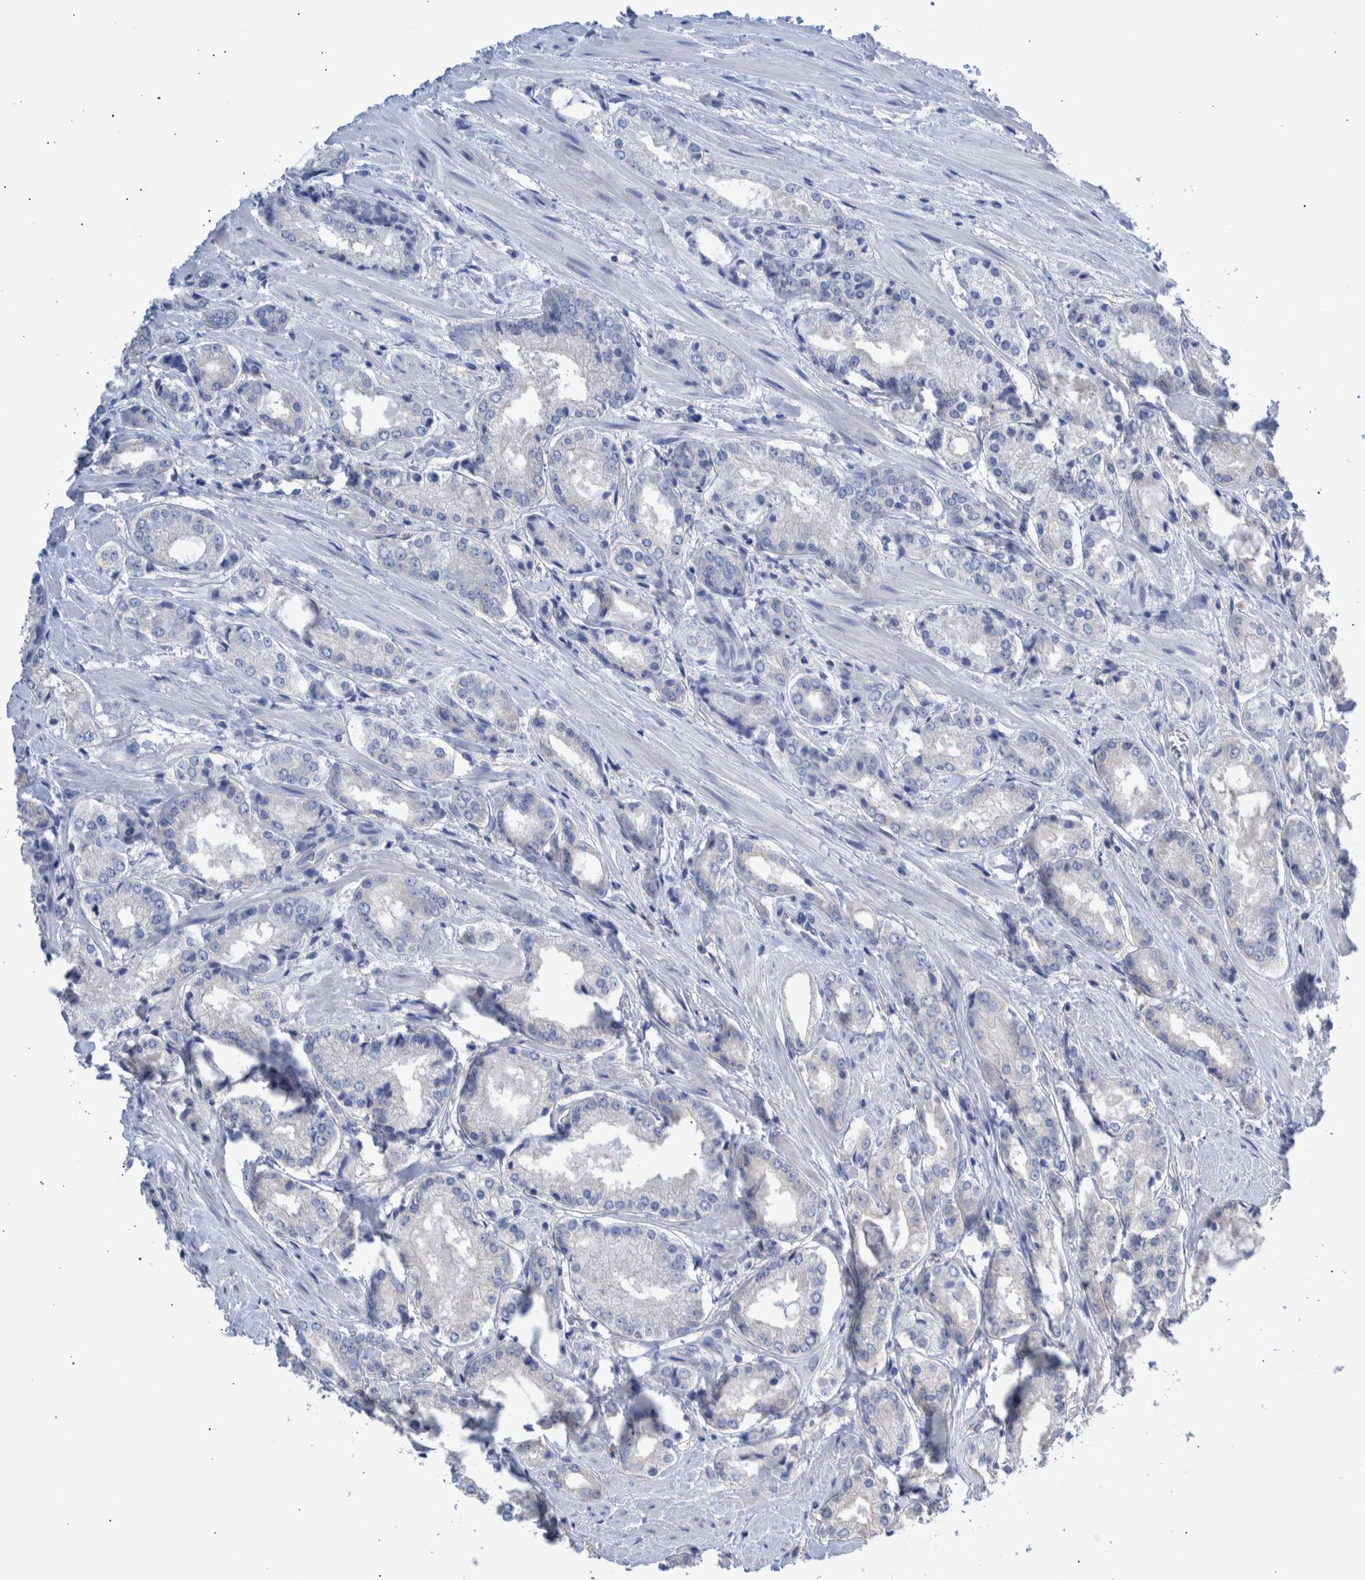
{"staining": {"intensity": "negative", "quantity": "none", "location": "none"}, "tissue": "prostate cancer", "cell_type": "Tumor cells", "image_type": "cancer", "snomed": [{"axis": "morphology", "description": "Adenocarcinoma, Low grade"}, {"axis": "topography", "description": "Prostate"}], "caption": "Adenocarcinoma (low-grade) (prostate) was stained to show a protein in brown. There is no significant expression in tumor cells.", "gene": "PPP3CC", "patient": {"sex": "male", "age": 62}}